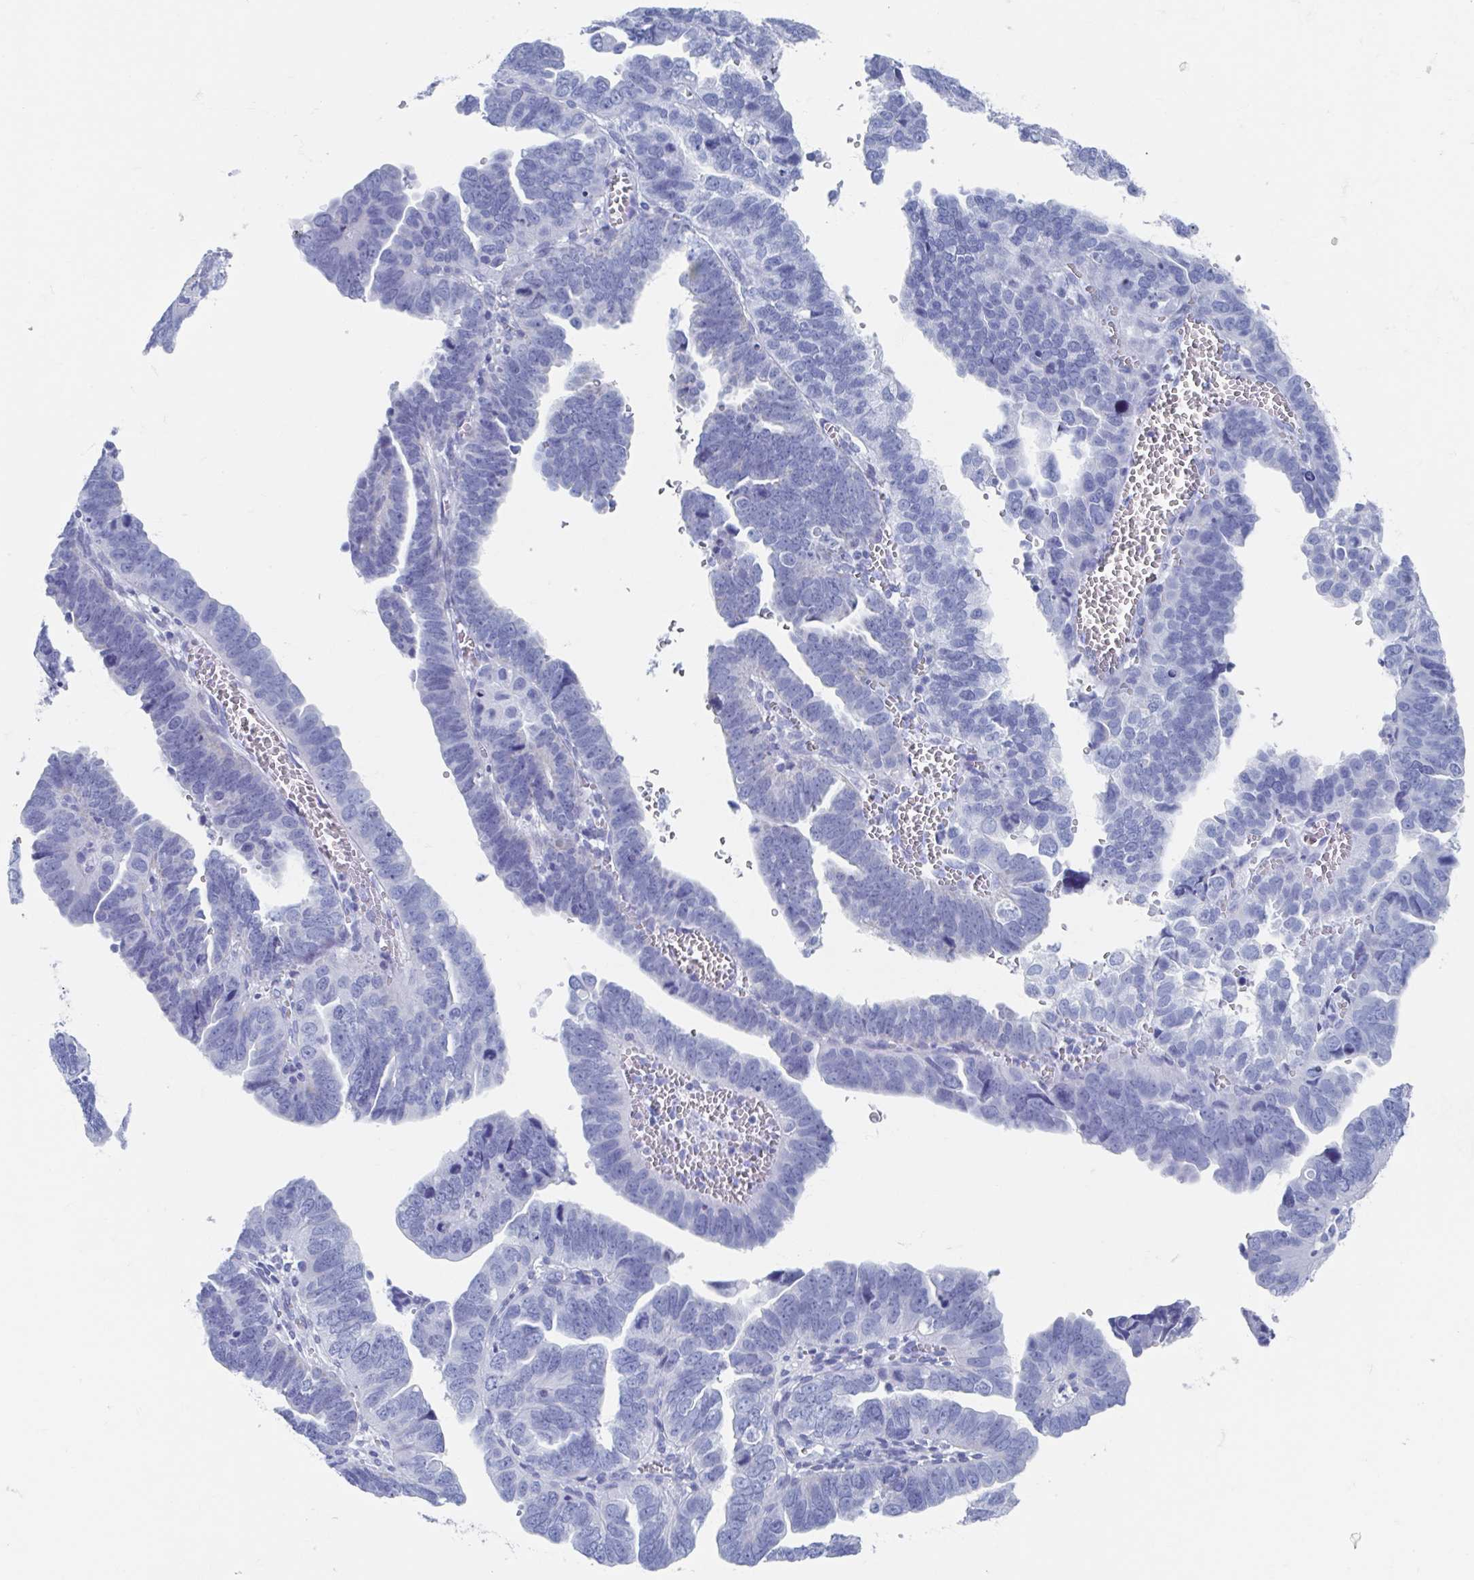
{"staining": {"intensity": "negative", "quantity": "none", "location": "none"}, "tissue": "endometrial cancer", "cell_type": "Tumor cells", "image_type": "cancer", "snomed": [{"axis": "morphology", "description": "Adenocarcinoma, NOS"}, {"axis": "topography", "description": "Endometrium"}], "caption": "Tumor cells show no significant positivity in endometrial cancer (adenocarcinoma).", "gene": "C10orf53", "patient": {"sex": "female", "age": 75}}